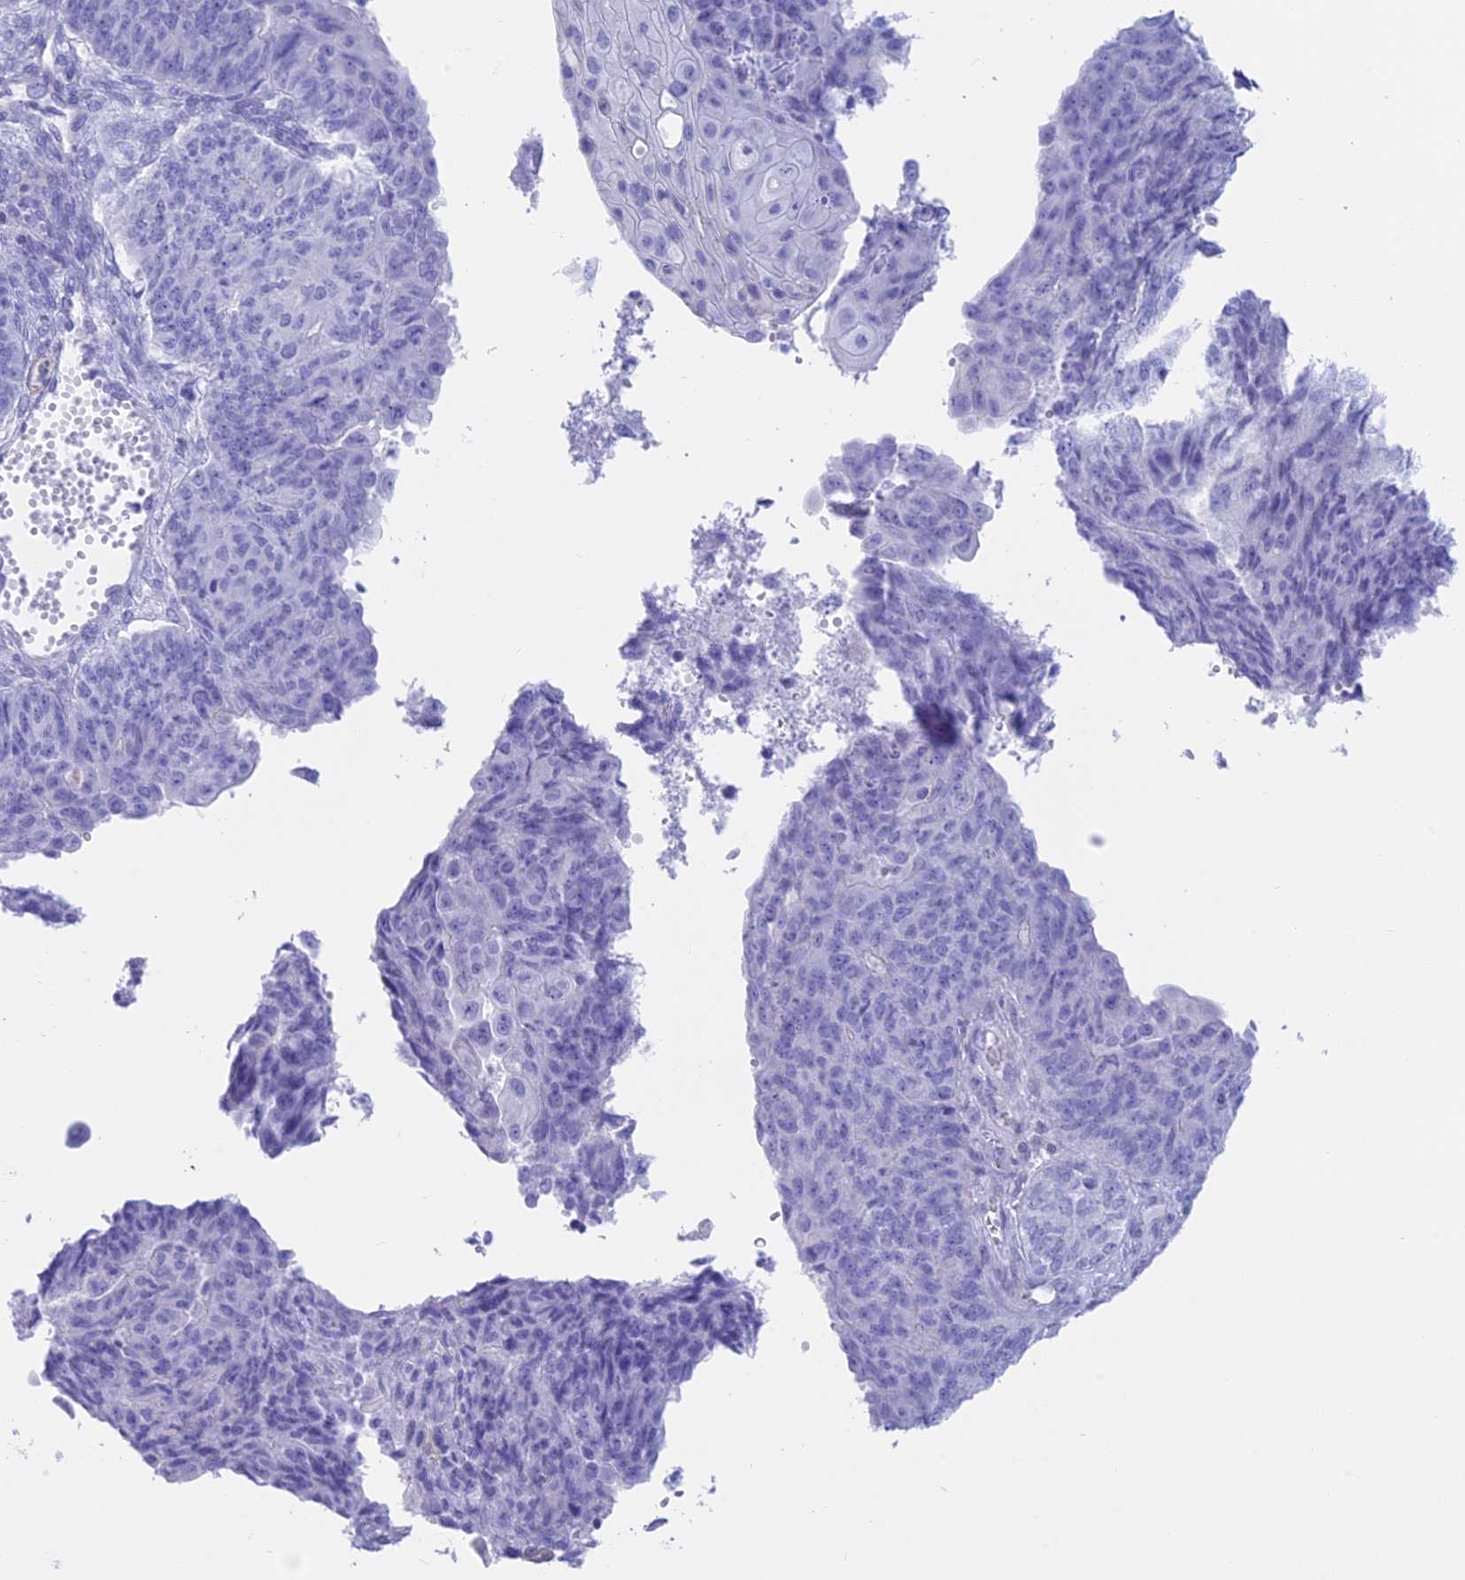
{"staining": {"intensity": "negative", "quantity": "none", "location": "none"}, "tissue": "endometrial cancer", "cell_type": "Tumor cells", "image_type": "cancer", "snomed": [{"axis": "morphology", "description": "Adenocarcinoma, NOS"}, {"axis": "topography", "description": "Endometrium"}], "caption": "A micrograph of human endometrial adenocarcinoma is negative for staining in tumor cells.", "gene": "RP1", "patient": {"sex": "female", "age": 32}}